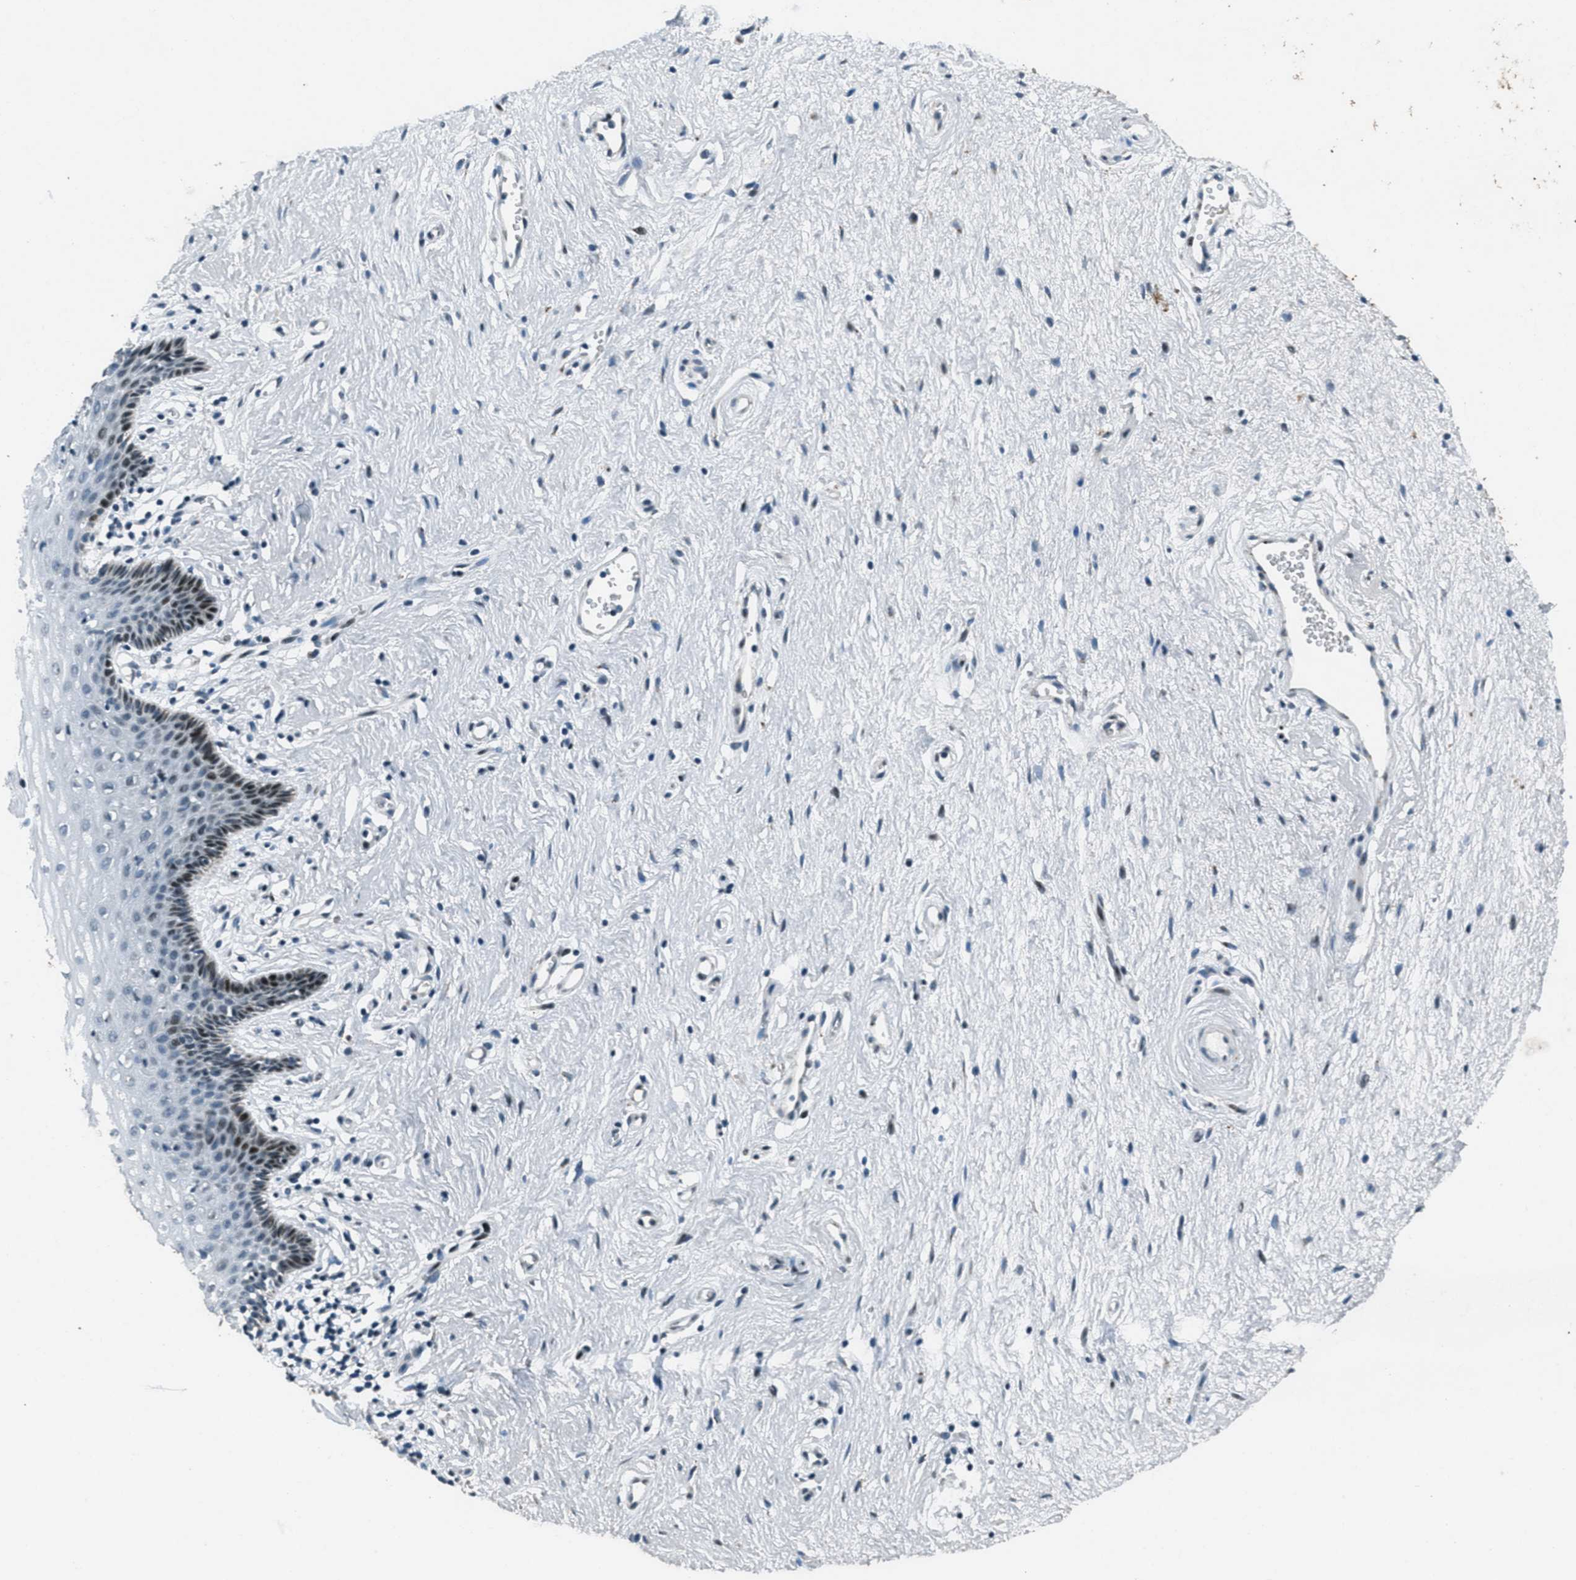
{"staining": {"intensity": "strong", "quantity": "<25%", "location": "nuclear"}, "tissue": "vagina", "cell_type": "Squamous epithelial cells", "image_type": "normal", "snomed": [{"axis": "morphology", "description": "Normal tissue, NOS"}, {"axis": "topography", "description": "Vagina"}], "caption": "Immunohistochemistry (IHC) (DAB (3,3'-diaminobenzidine)) staining of normal human vagina demonstrates strong nuclear protein positivity in approximately <25% of squamous epithelial cells.", "gene": "GPC6", "patient": {"sex": "female", "age": 44}}